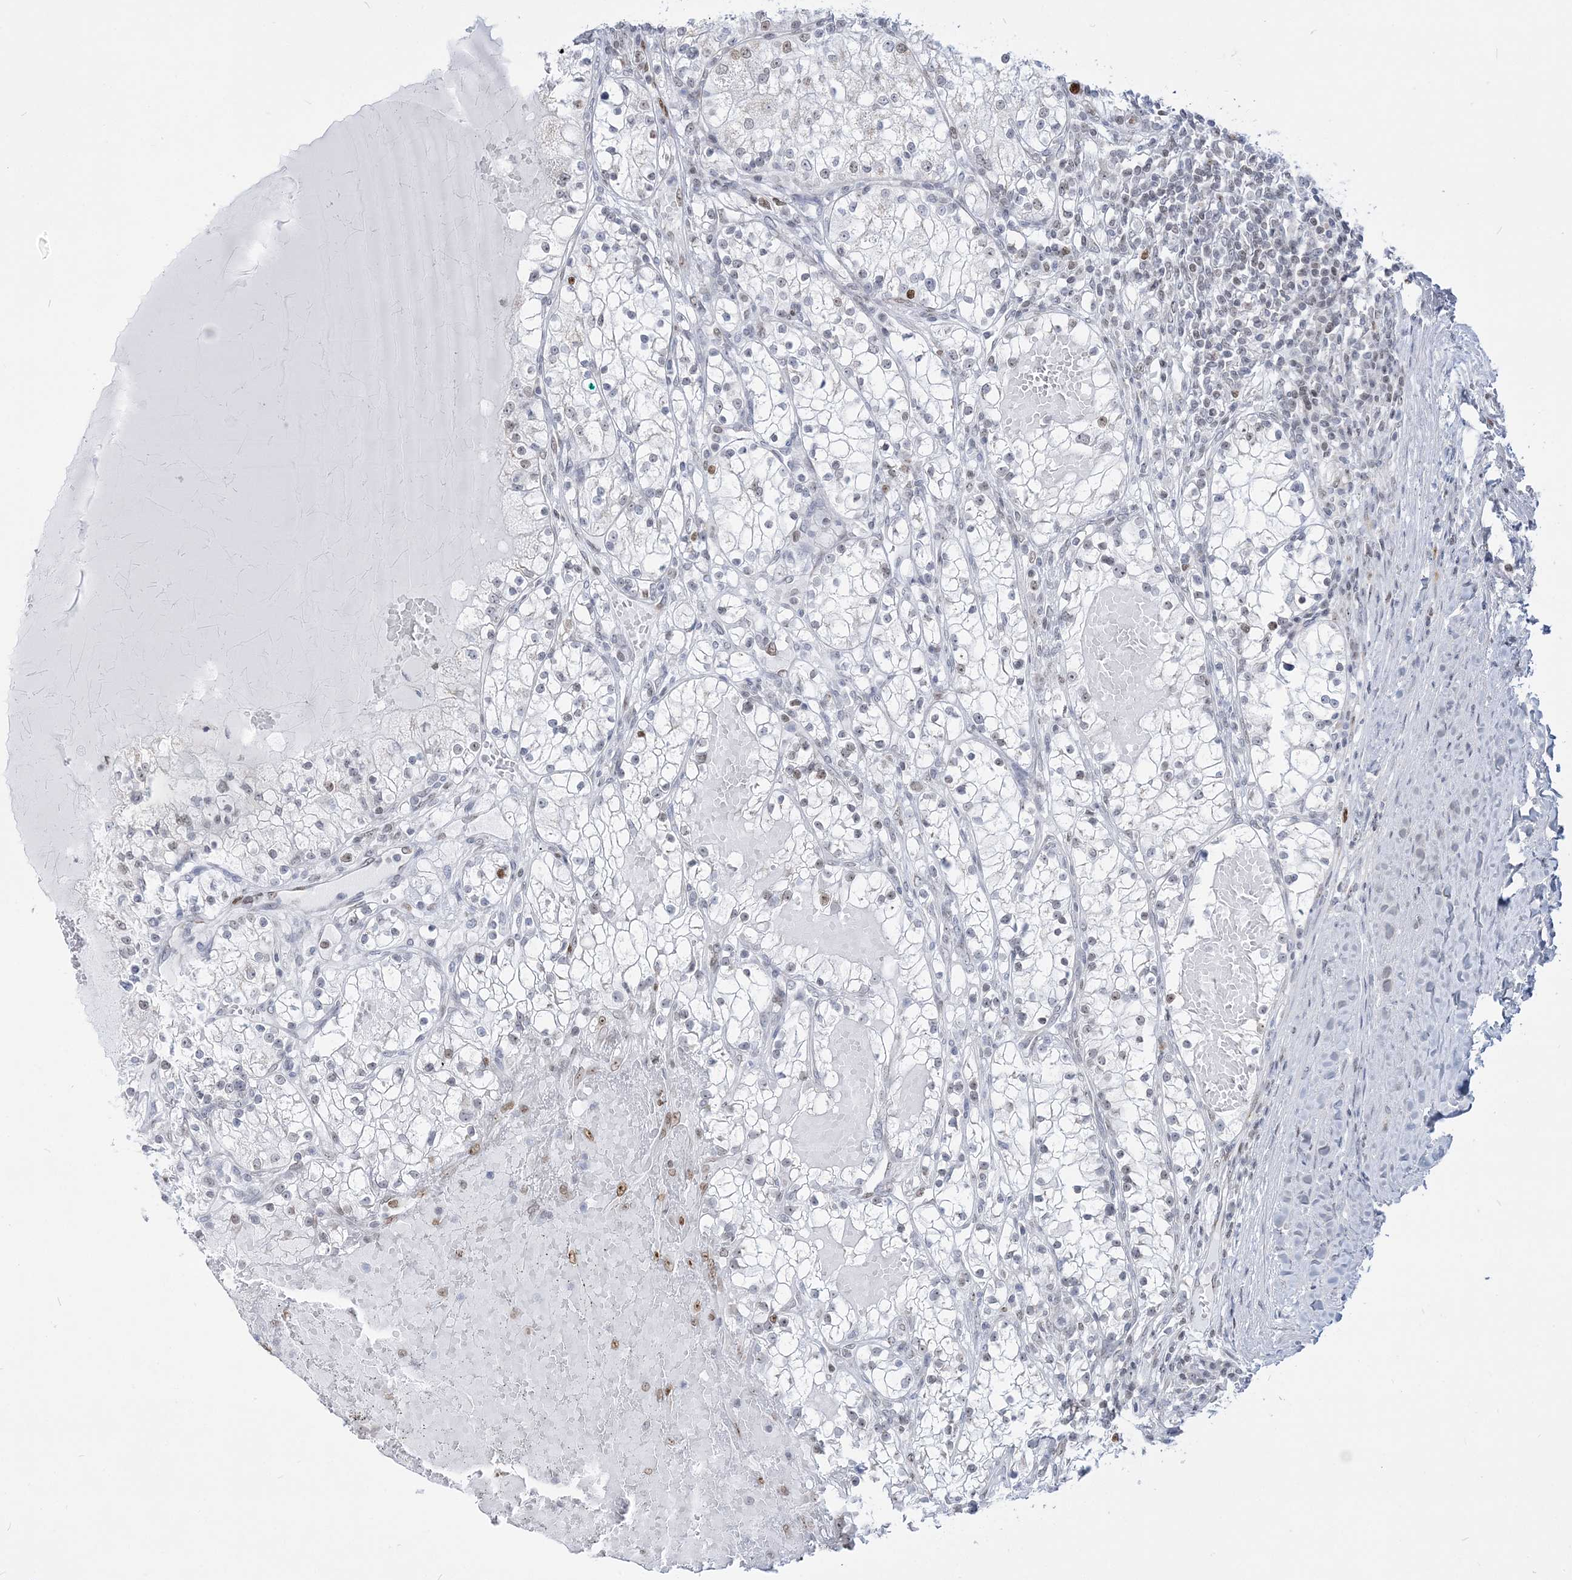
{"staining": {"intensity": "weak", "quantity": "<25%", "location": "nuclear"}, "tissue": "renal cancer", "cell_type": "Tumor cells", "image_type": "cancer", "snomed": [{"axis": "morphology", "description": "Normal tissue, NOS"}, {"axis": "morphology", "description": "Adenocarcinoma, NOS"}, {"axis": "topography", "description": "Kidney"}], "caption": "Histopathology image shows no protein staining in tumor cells of renal cancer tissue.", "gene": "DDX21", "patient": {"sex": "male", "age": 68}}